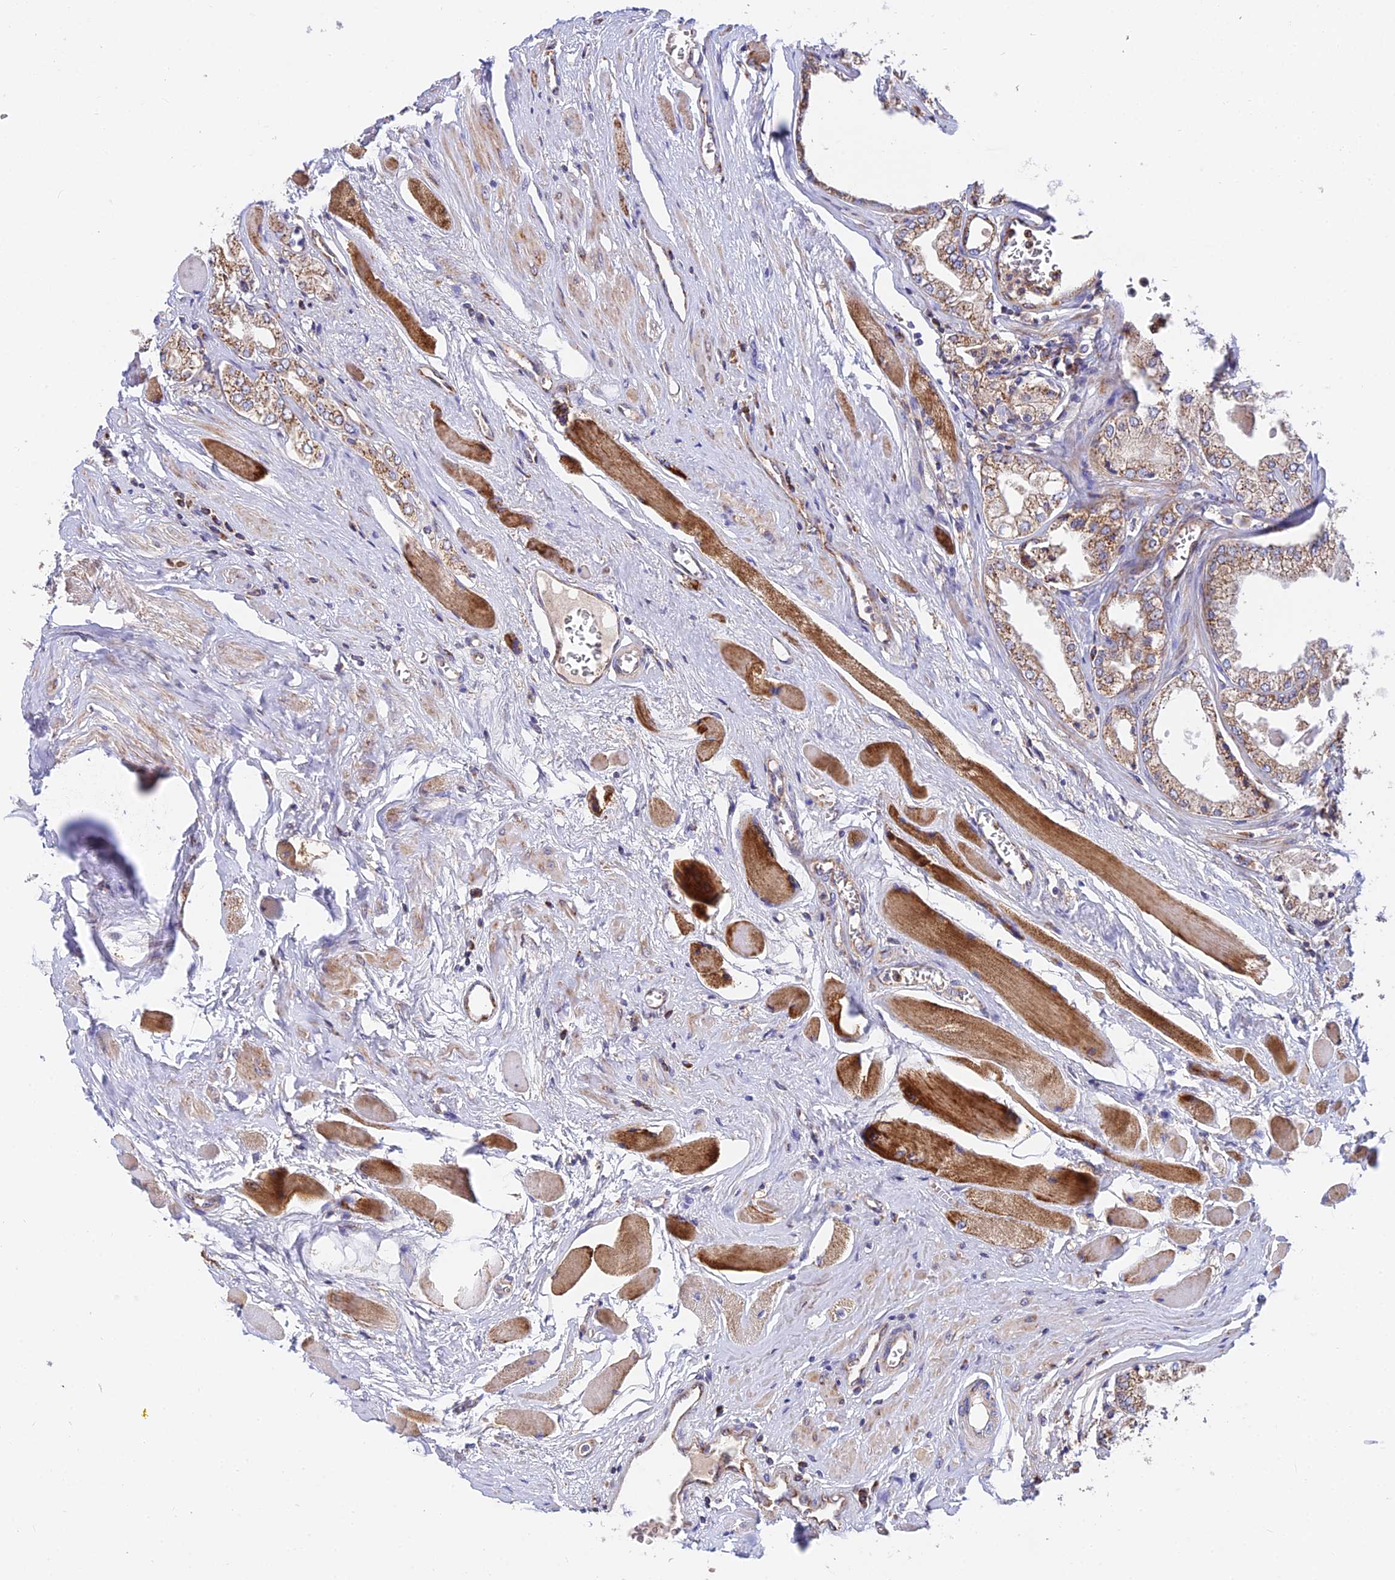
{"staining": {"intensity": "moderate", "quantity": "25%-75%", "location": "cytoplasmic/membranous"}, "tissue": "prostate cancer", "cell_type": "Tumor cells", "image_type": "cancer", "snomed": [{"axis": "morphology", "description": "Adenocarcinoma, Low grade"}, {"axis": "topography", "description": "Prostate"}], "caption": "The immunohistochemical stain labels moderate cytoplasmic/membranous positivity in tumor cells of prostate cancer tissue. (Brightfield microscopy of DAB IHC at high magnification).", "gene": "PODNL1", "patient": {"sex": "male", "age": 60}}